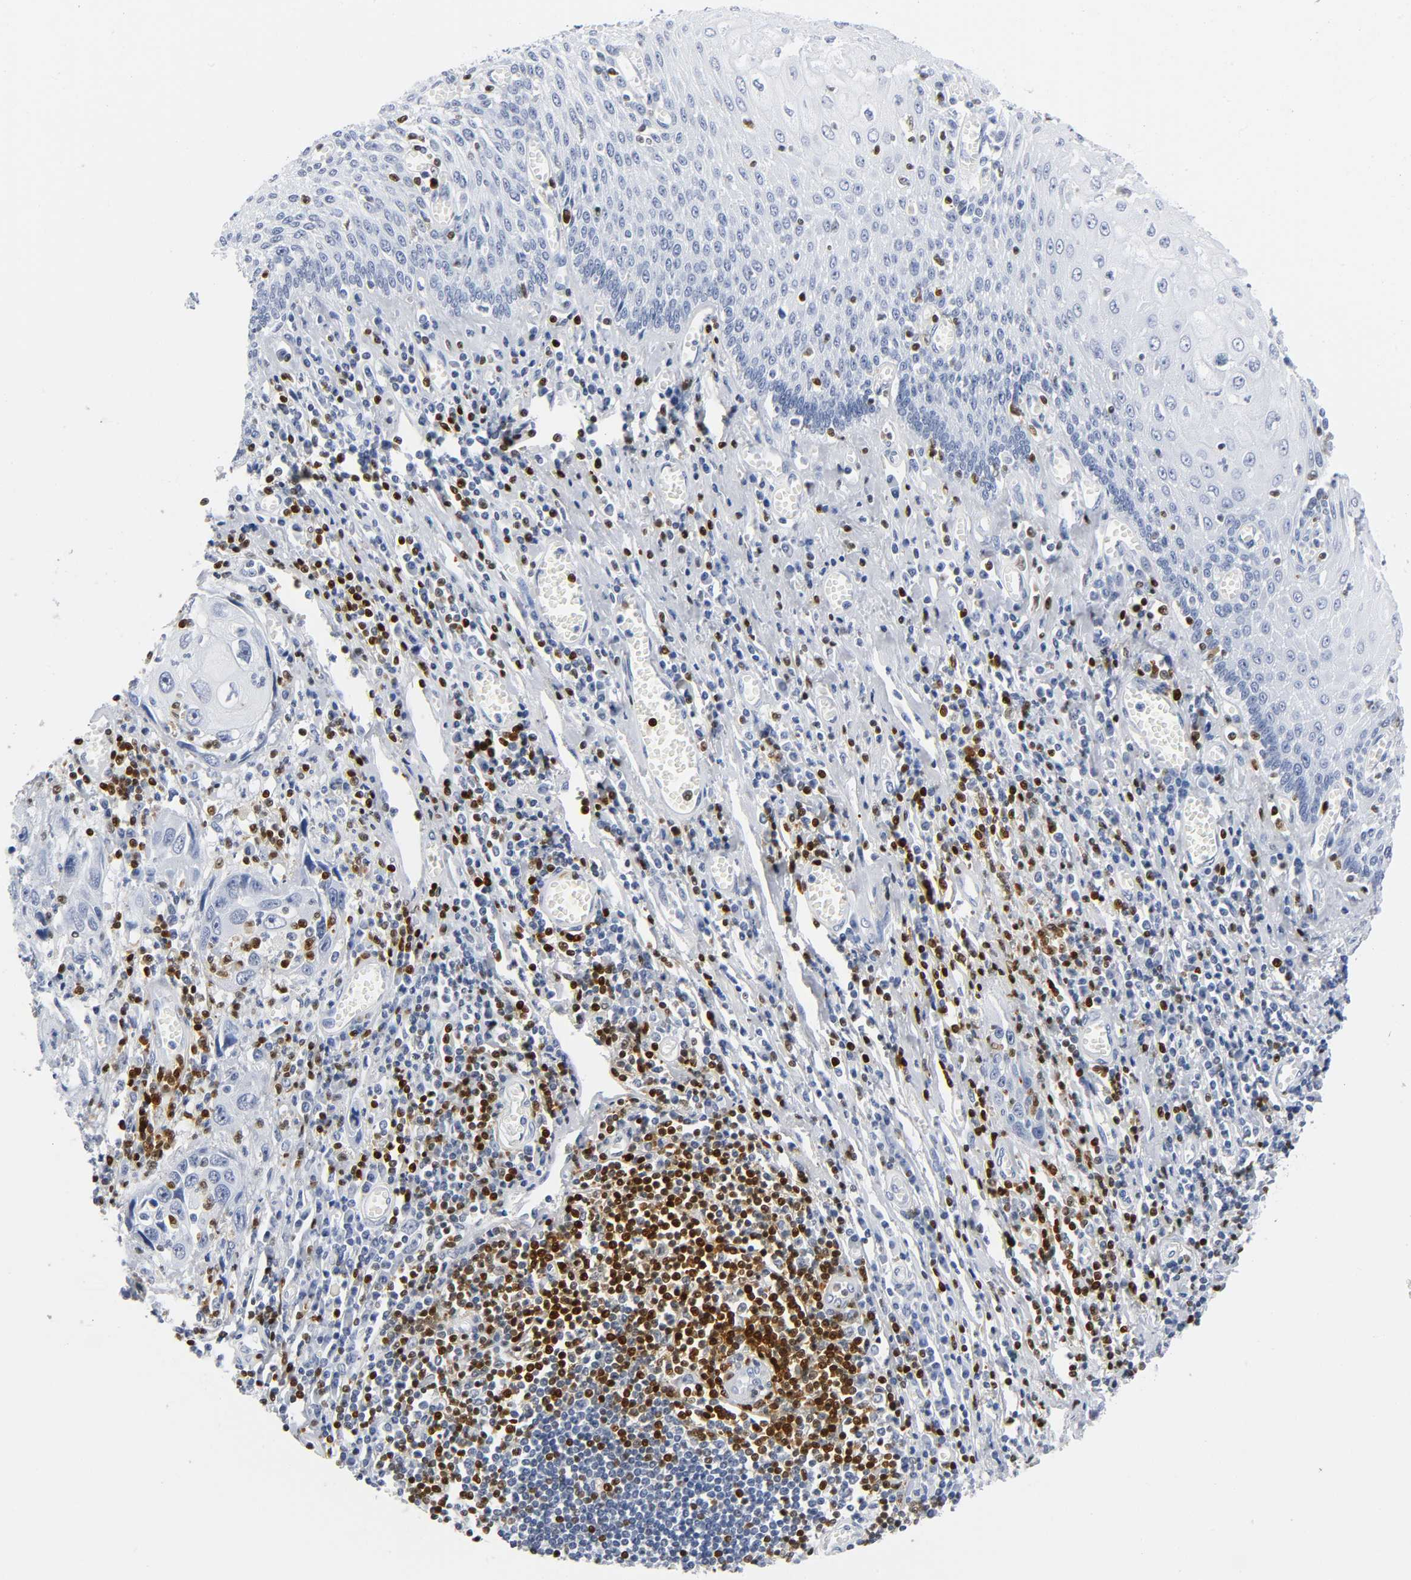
{"staining": {"intensity": "negative", "quantity": "none", "location": "none"}, "tissue": "esophagus", "cell_type": "Squamous epithelial cells", "image_type": "normal", "snomed": [{"axis": "morphology", "description": "Normal tissue, NOS"}, {"axis": "morphology", "description": "Squamous cell carcinoma, NOS"}, {"axis": "topography", "description": "Esophagus"}], "caption": "Immunohistochemical staining of unremarkable esophagus exhibits no significant positivity in squamous epithelial cells. The staining was performed using DAB (3,3'-diaminobenzidine) to visualize the protein expression in brown, while the nuclei were stained in blue with hematoxylin (Magnification: 20x).", "gene": "DOK2", "patient": {"sex": "male", "age": 65}}